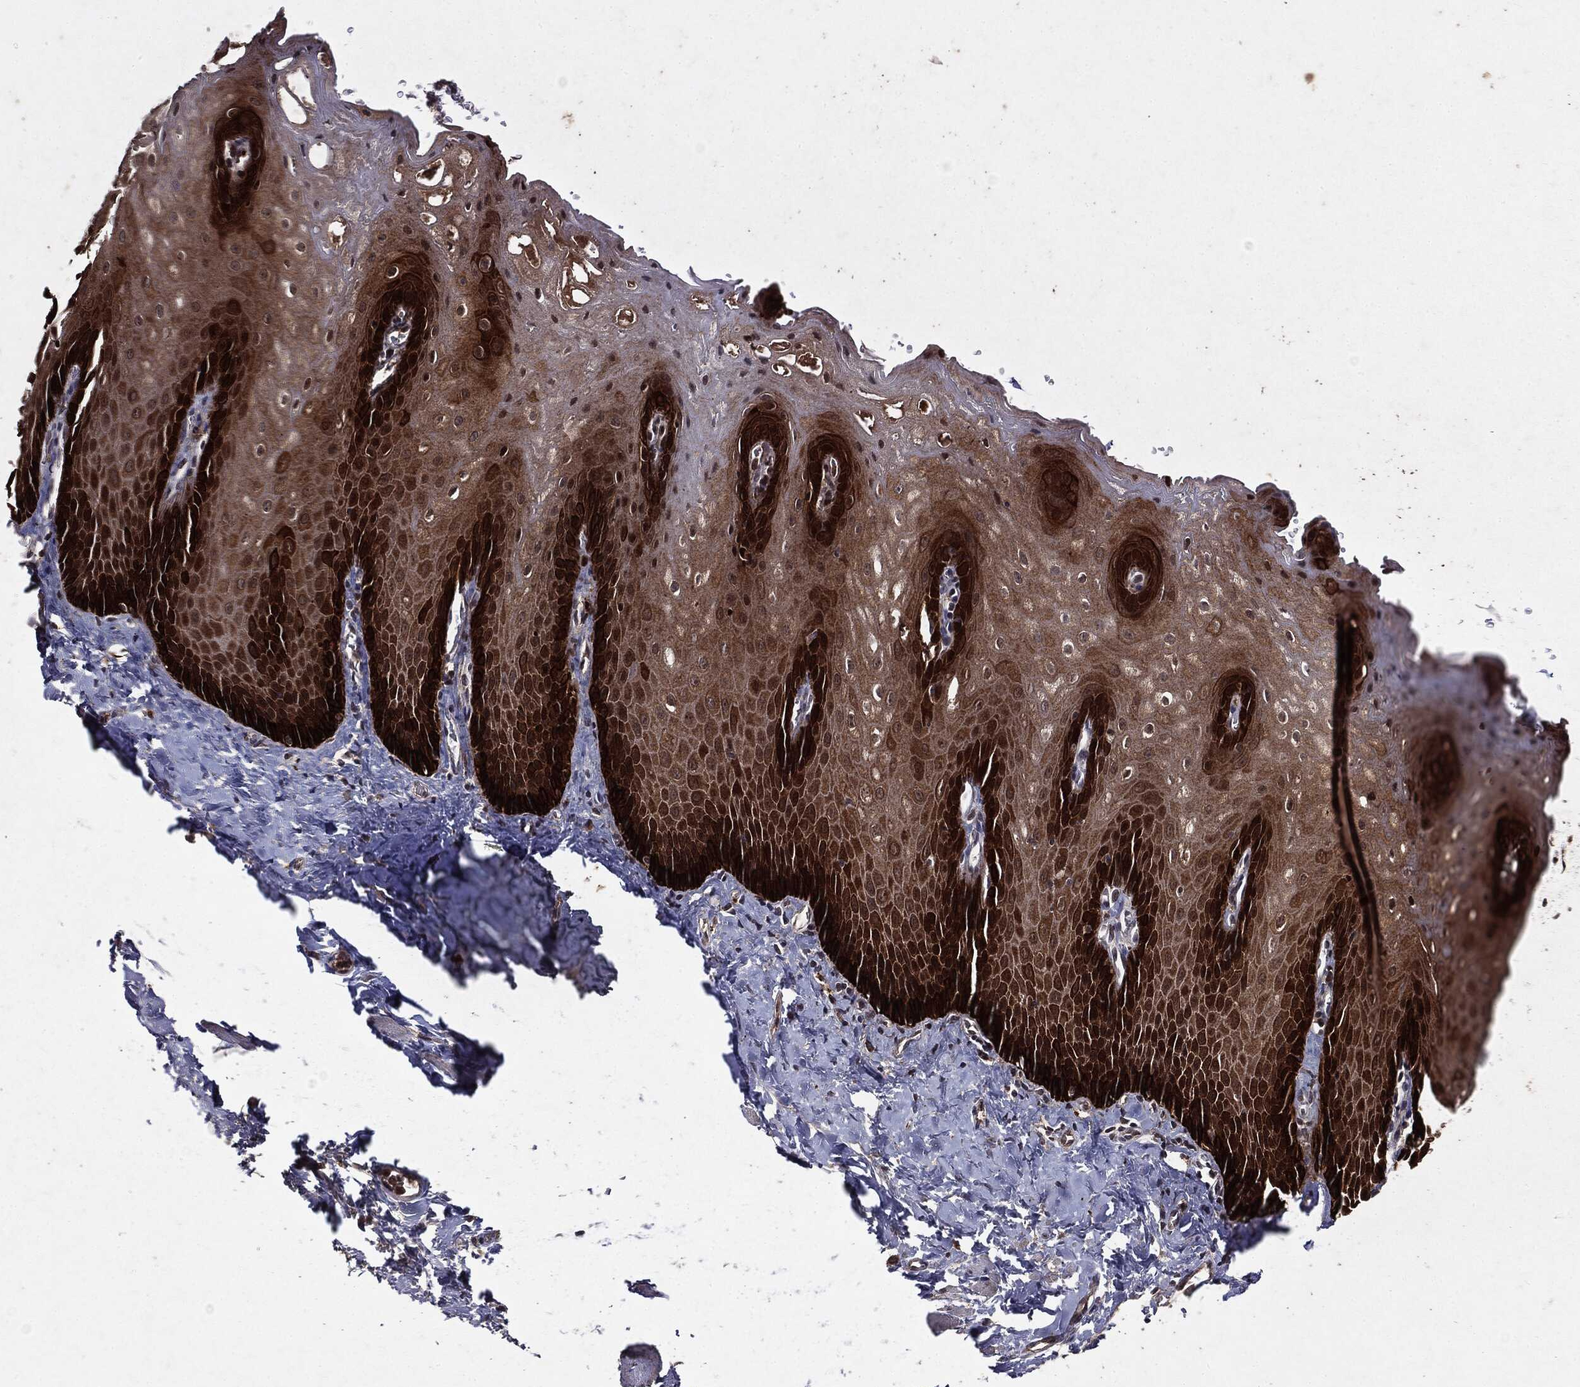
{"staining": {"intensity": "strong", "quantity": "25%-75%", "location": "cytoplasmic/membranous"}, "tissue": "esophagus", "cell_type": "Squamous epithelial cells", "image_type": "normal", "snomed": [{"axis": "morphology", "description": "Normal tissue, NOS"}, {"axis": "topography", "description": "Esophagus"}], "caption": "Esophagus stained for a protein (brown) demonstrates strong cytoplasmic/membranous positive positivity in about 25%-75% of squamous epithelial cells.", "gene": "MTOR", "patient": {"sex": "male", "age": 64}}